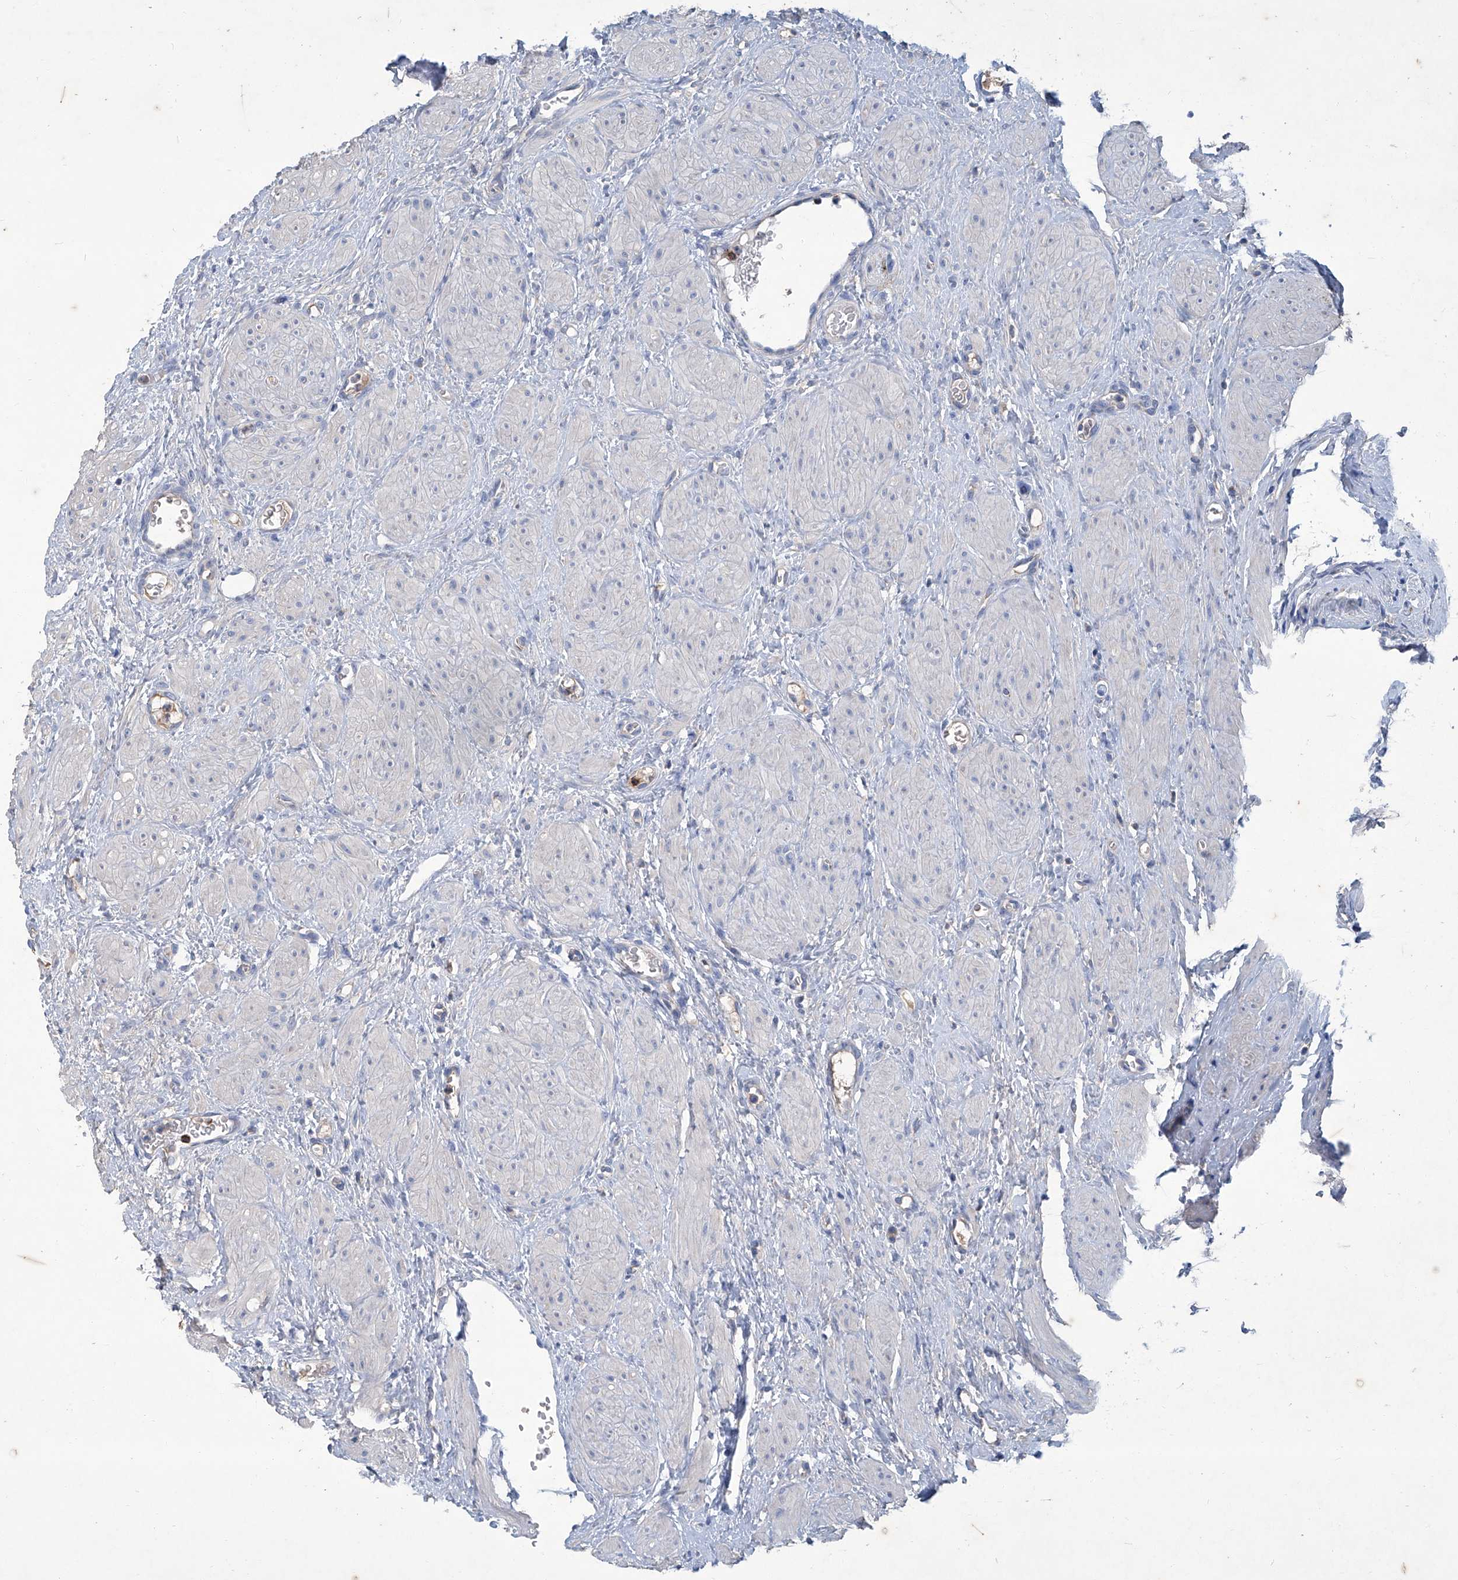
{"staining": {"intensity": "negative", "quantity": "none", "location": "none"}, "tissue": "ovary", "cell_type": "Ovarian stroma cells", "image_type": "normal", "snomed": [{"axis": "morphology", "description": "Normal tissue, NOS"}, {"axis": "morphology", "description": "Cyst, NOS"}, {"axis": "topography", "description": "Ovary"}], "caption": "Ovarian stroma cells show no significant protein positivity in unremarkable ovary. (Stains: DAB (3,3'-diaminobenzidine) IHC with hematoxylin counter stain, Microscopy: brightfield microscopy at high magnification).", "gene": "MTARC1", "patient": {"sex": "female", "age": 33}}